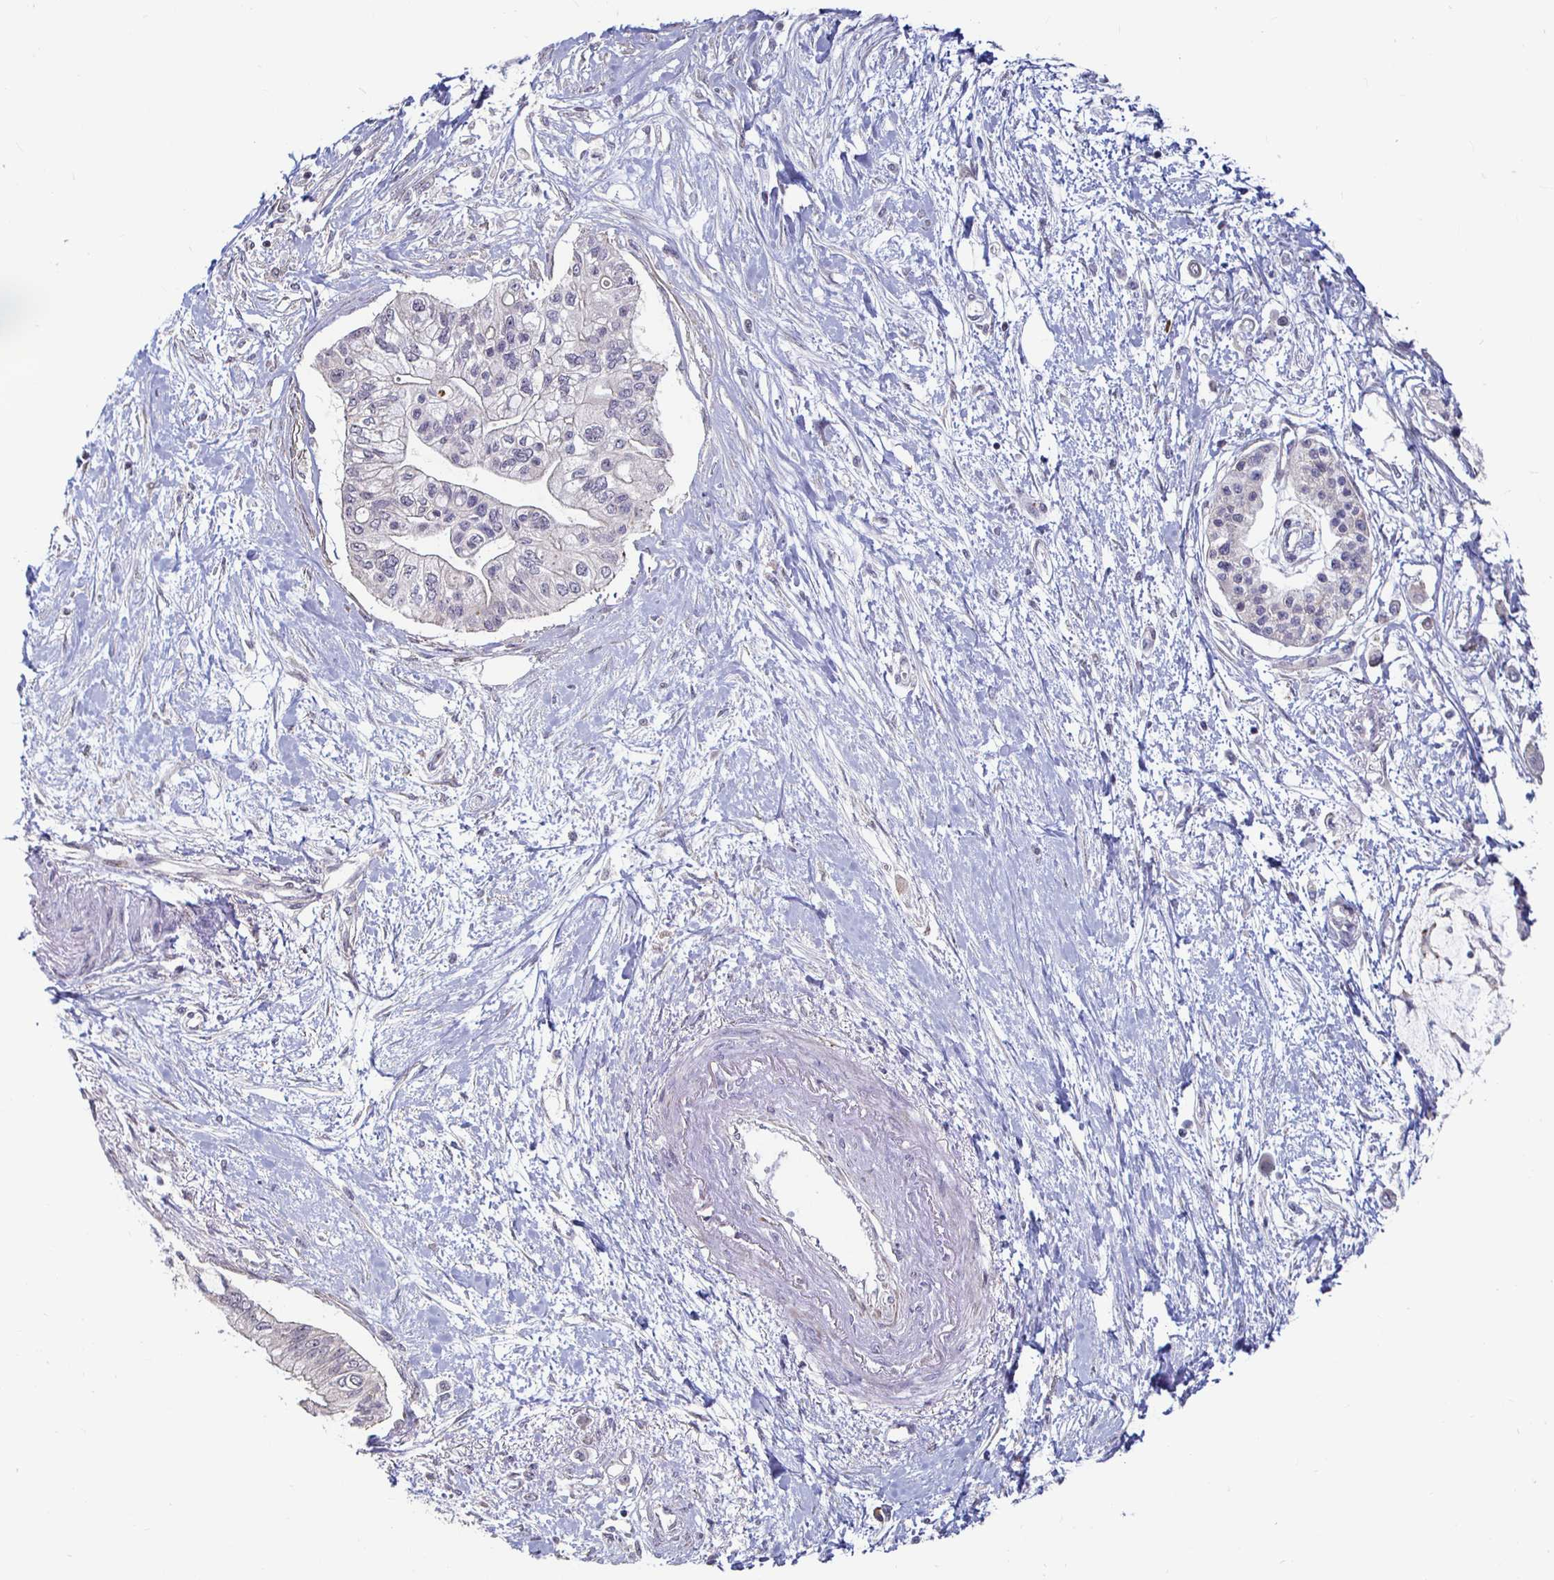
{"staining": {"intensity": "negative", "quantity": "none", "location": "none"}, "tissue": "pancreatic cancer", "cell_type": "Tumor cells", "image_type": "cancer", "snomed": [{"axis": "morphology", "description": "Adenocarcinoma, NOS"}, {"axis": "topography", "description": "Pancreas"}], "caption": "Tumor cells show no significant staining in pancreatic cancer. (Stains: DAB immunohistochemistry with hematoxylin counter stain, Microscopy: brightfield microscopy at high magnification).", "gene": "CAPN11", "patient": {"sex": "female", "age": 77}}